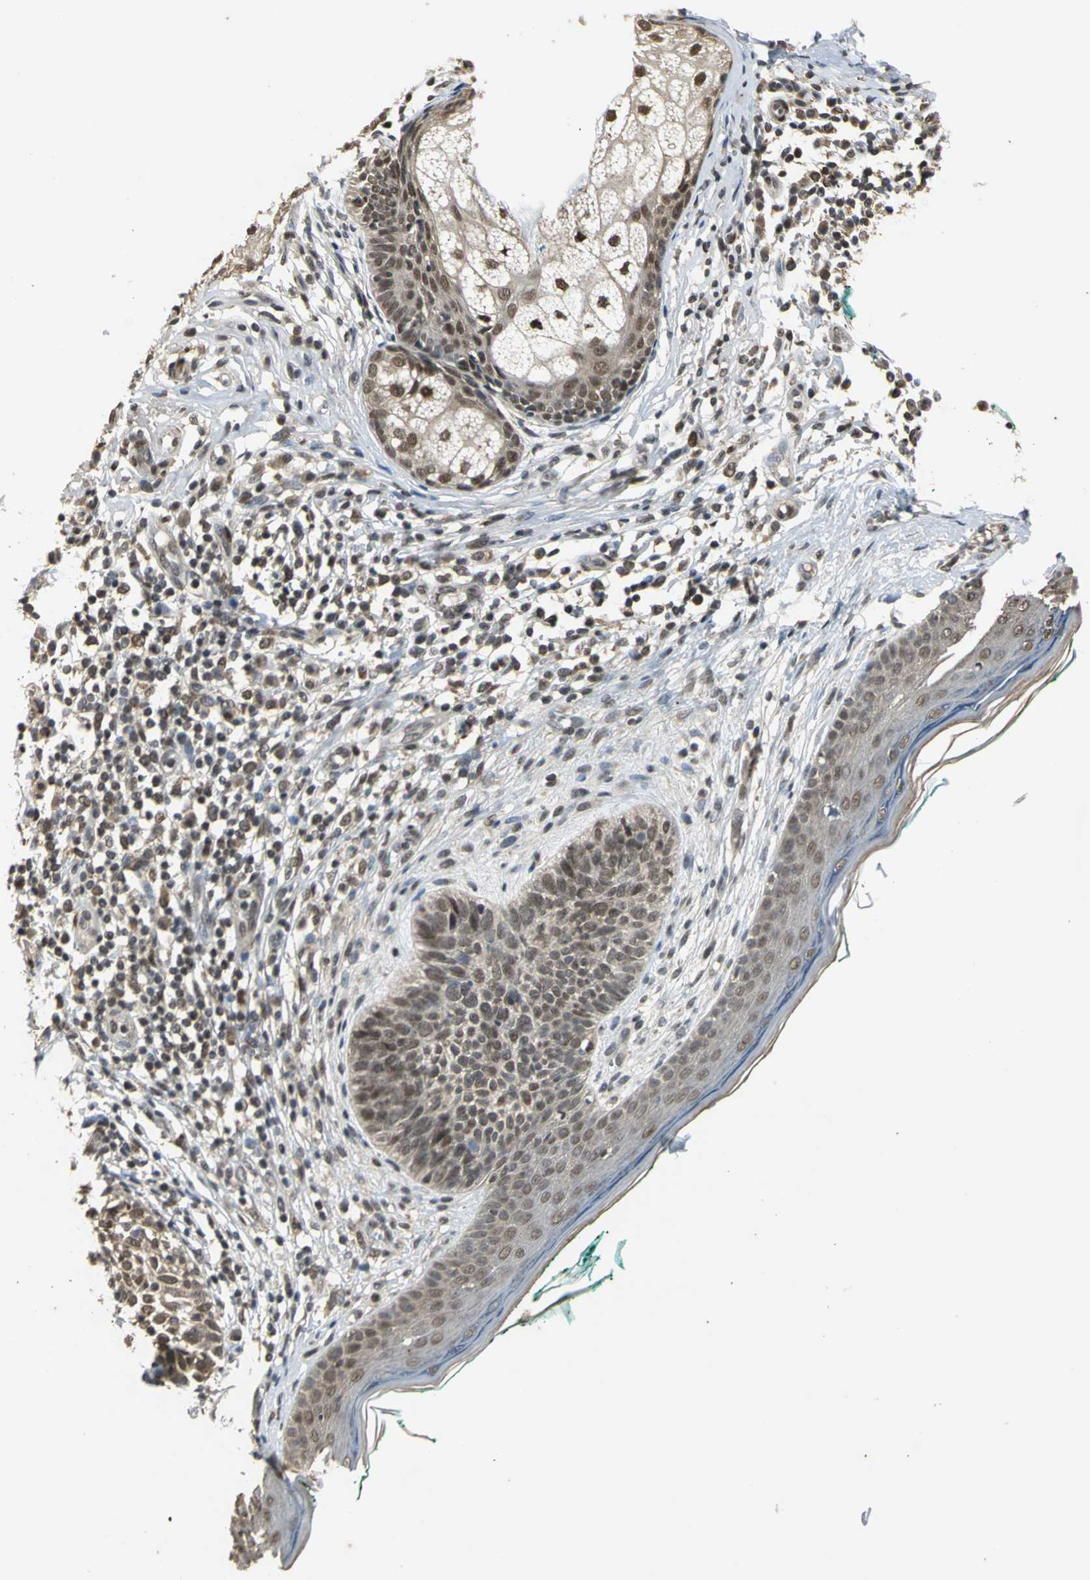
{"staining": {"intensity": "weak", "quantity": "25%-75%", "location": "cytoplasmic/membranous"}, "tissue": "skin cancer", "cell_type": "Tumor cells", "image_type": "cancer", "snomed": [{"axis": "morphology", "description": "Normal tissue, NOS"}, {"axis": "morphology", "description": "Basal cell carcinoma"}, {"axis": "topography", "description": "Skin"}], "caption": "Tumor cells reveal low levels of weak cytoplasmic/membranous staining in approximately 25%-75% of cells in skin cancer.", "gene": "NOTCH3", "patient": {"sex": "male", "age": 76}}